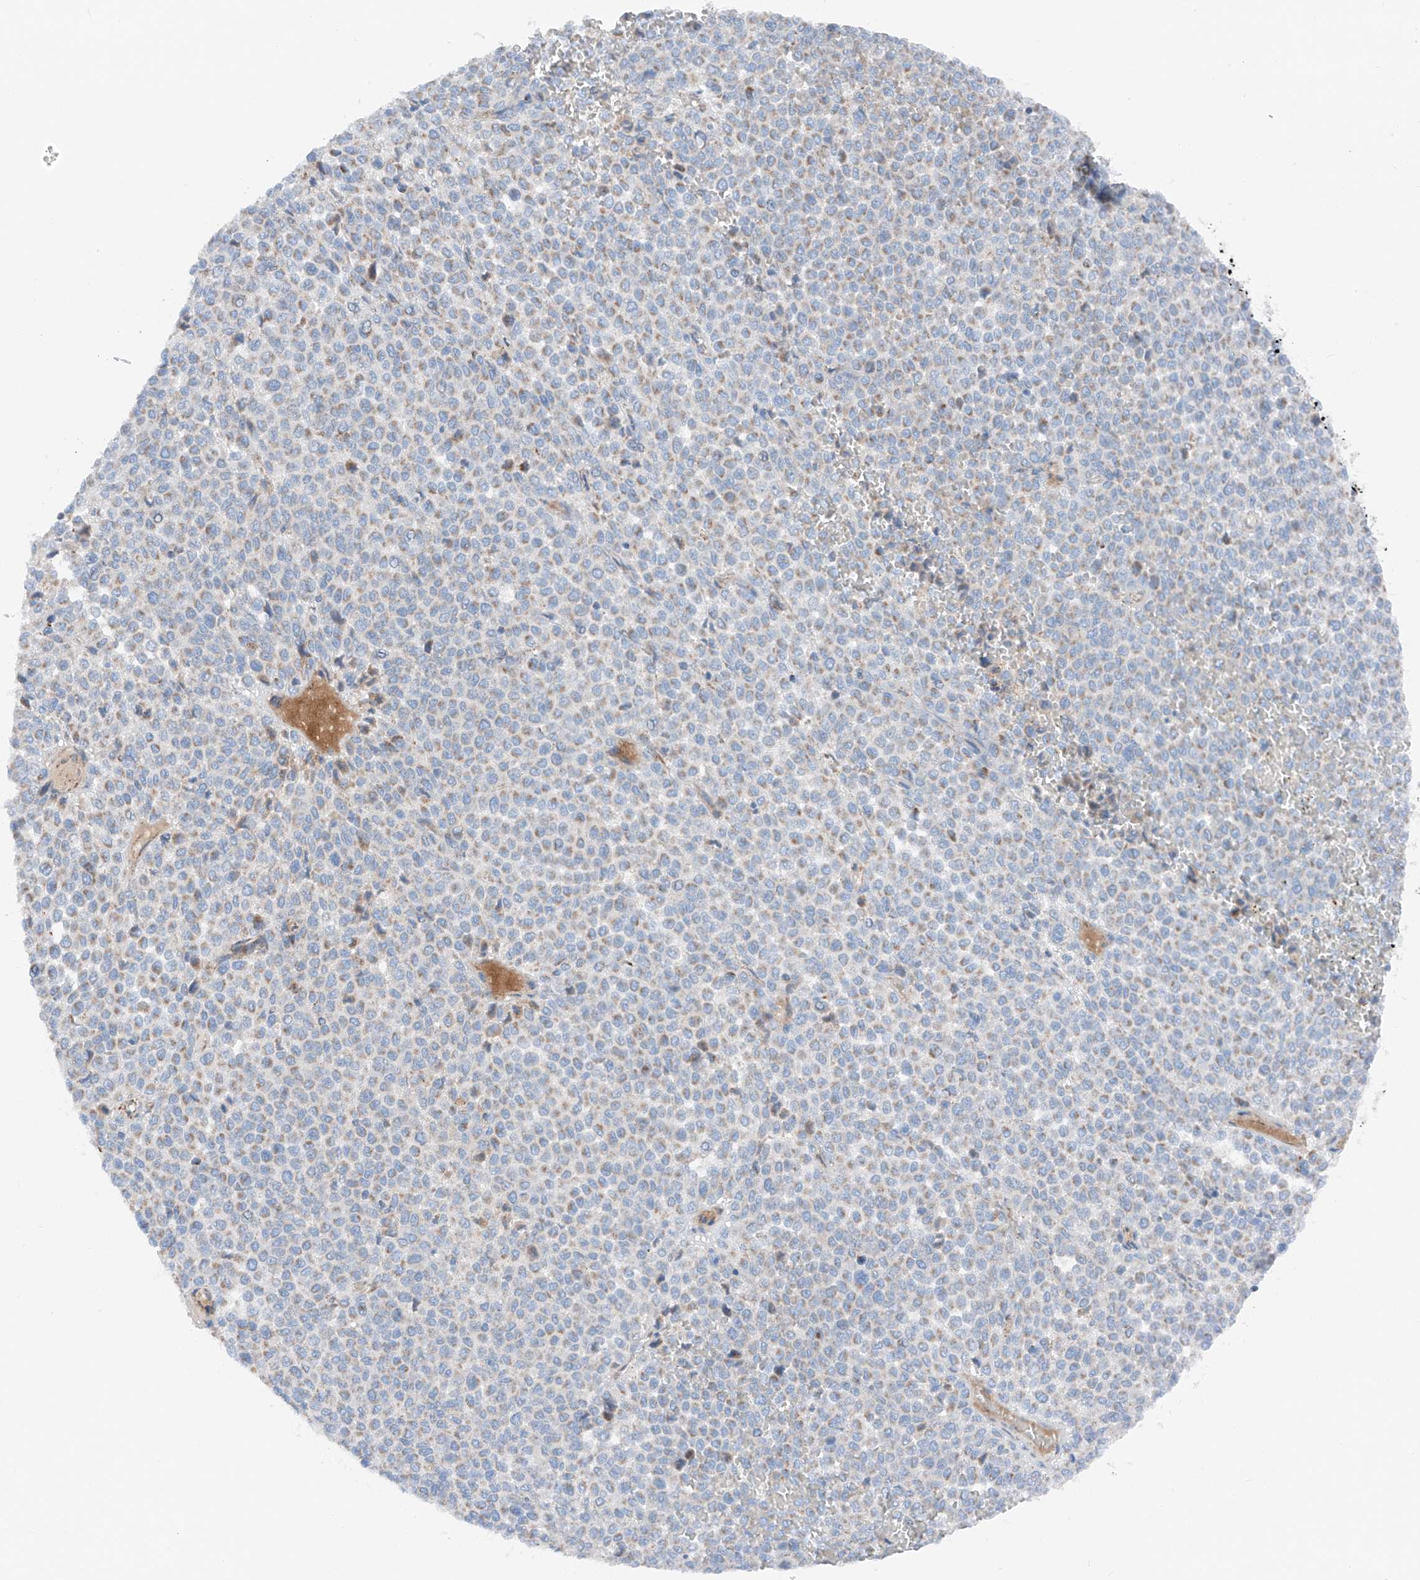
{"staining": {"intensity": "moderate", "quantity": "<25%", "location": "cytoplasmic/membranous"}, "tissue": "melanoma", "cell_type": "Tumor cells", "image_type": "cancer", "snomed": [{"axis": "morphology", "description": "Malignant melanoma, Metastatic site"}, {"axis": "topography", "description": "Pancreas"}], "caption": "This is a micrograph of immunohistochemistry staining of melanoma, which shows moderate positivity in the cytoplasmic/membranous of tumor cells.", "gene": "MRAP", "patient": {"sex": "female", "age": 30}}